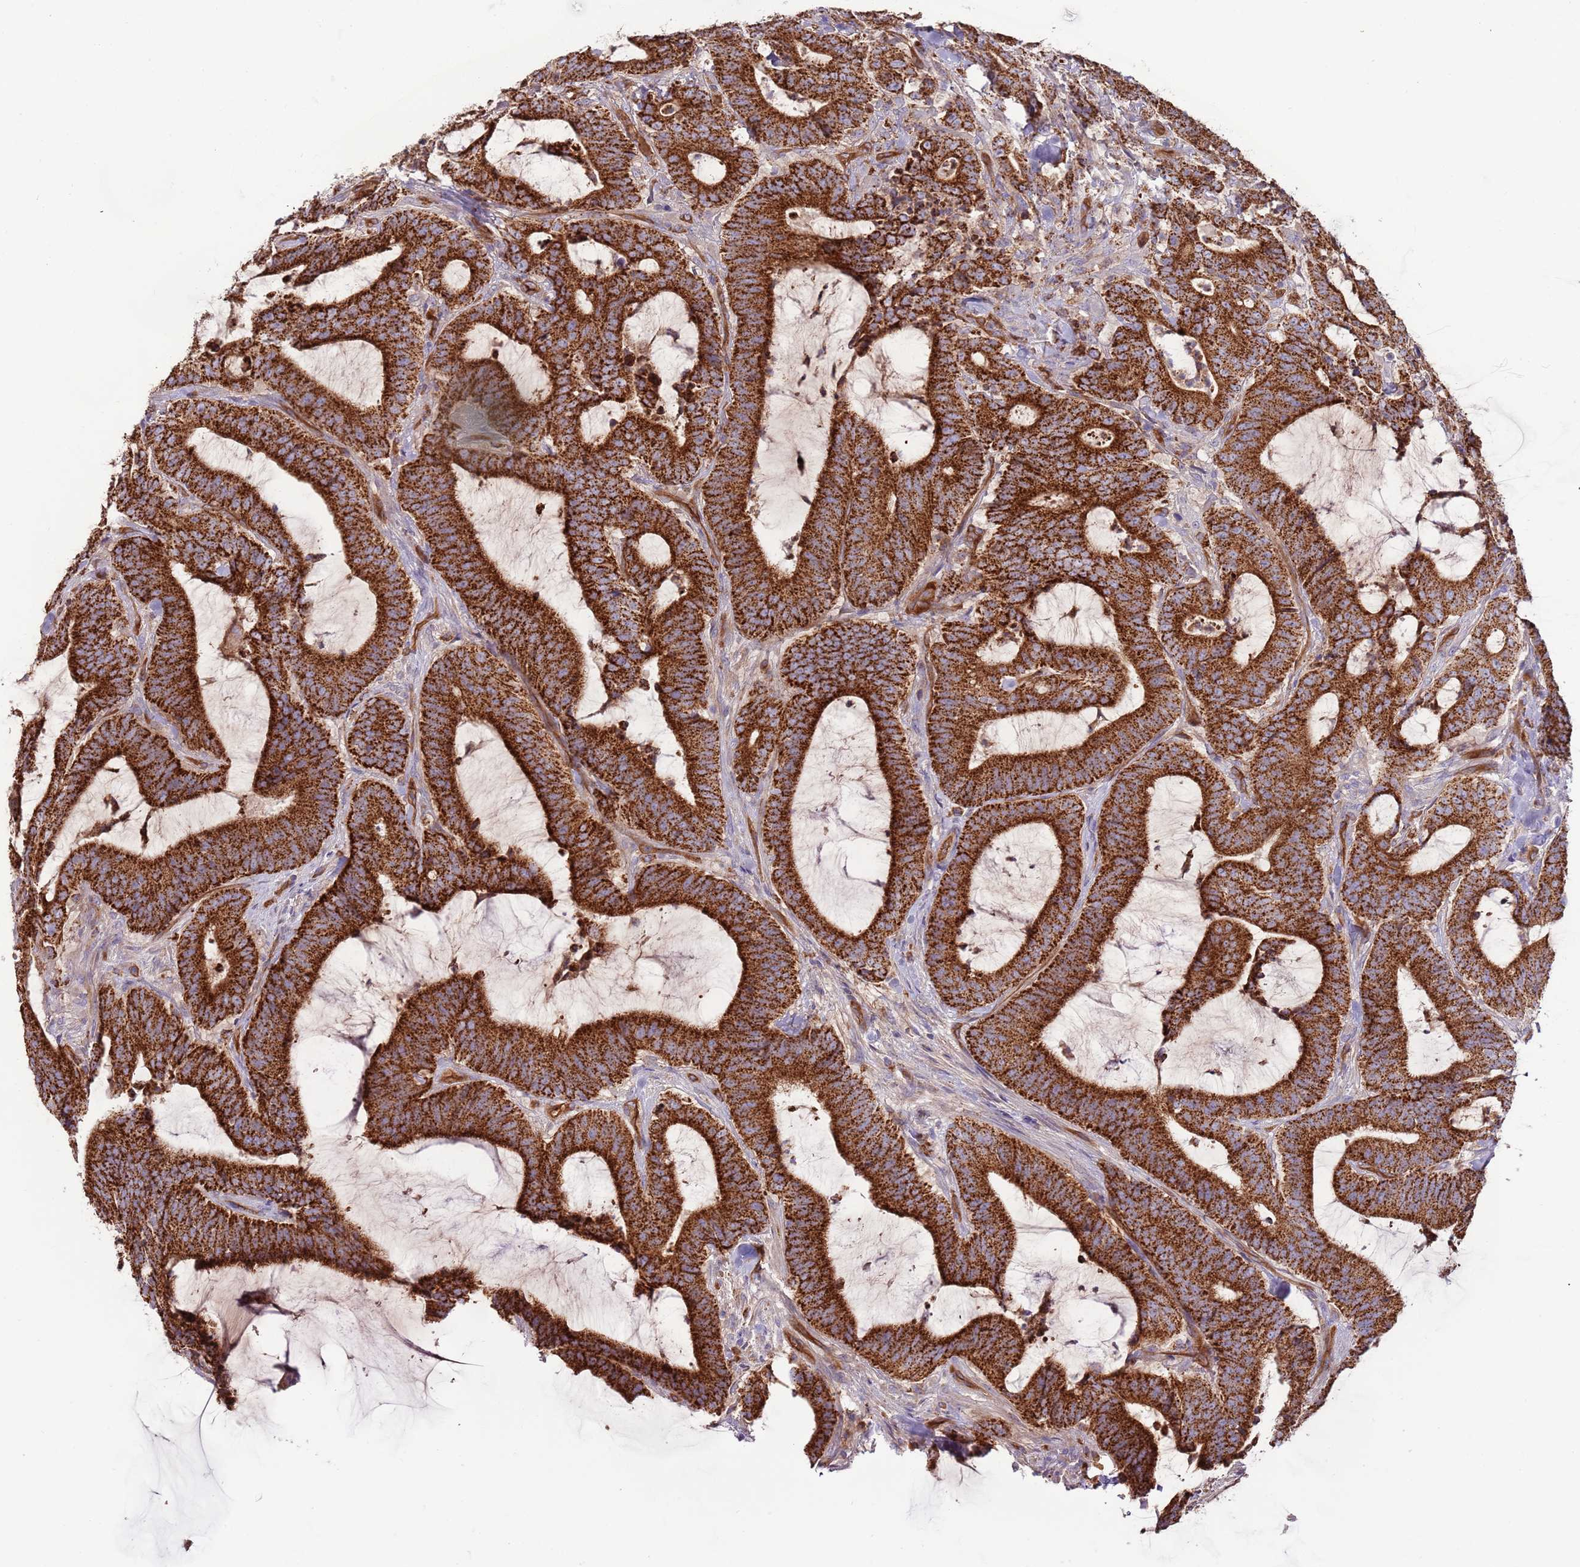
{"staining": {"intensity": "strong", "quantity": ">75%", "location": "cytoplasmic/membranous"}, "tissue": "colorectal cancer", "cell_type": "Tumor cells", "image_type": "cancer", "snomed": [{"axis": "morphology", "description": "Adenocarcinoma, NOS"}, {"axis": "topography", "description": "Colon"}], "caption": "Colorectal adenocarcinoma tissue displays strong cytoplasmic/membranous expression in approximately >75% of tumor cells", "gene": "DOCK6", "patient": {"sex": "female", "age": 43}}